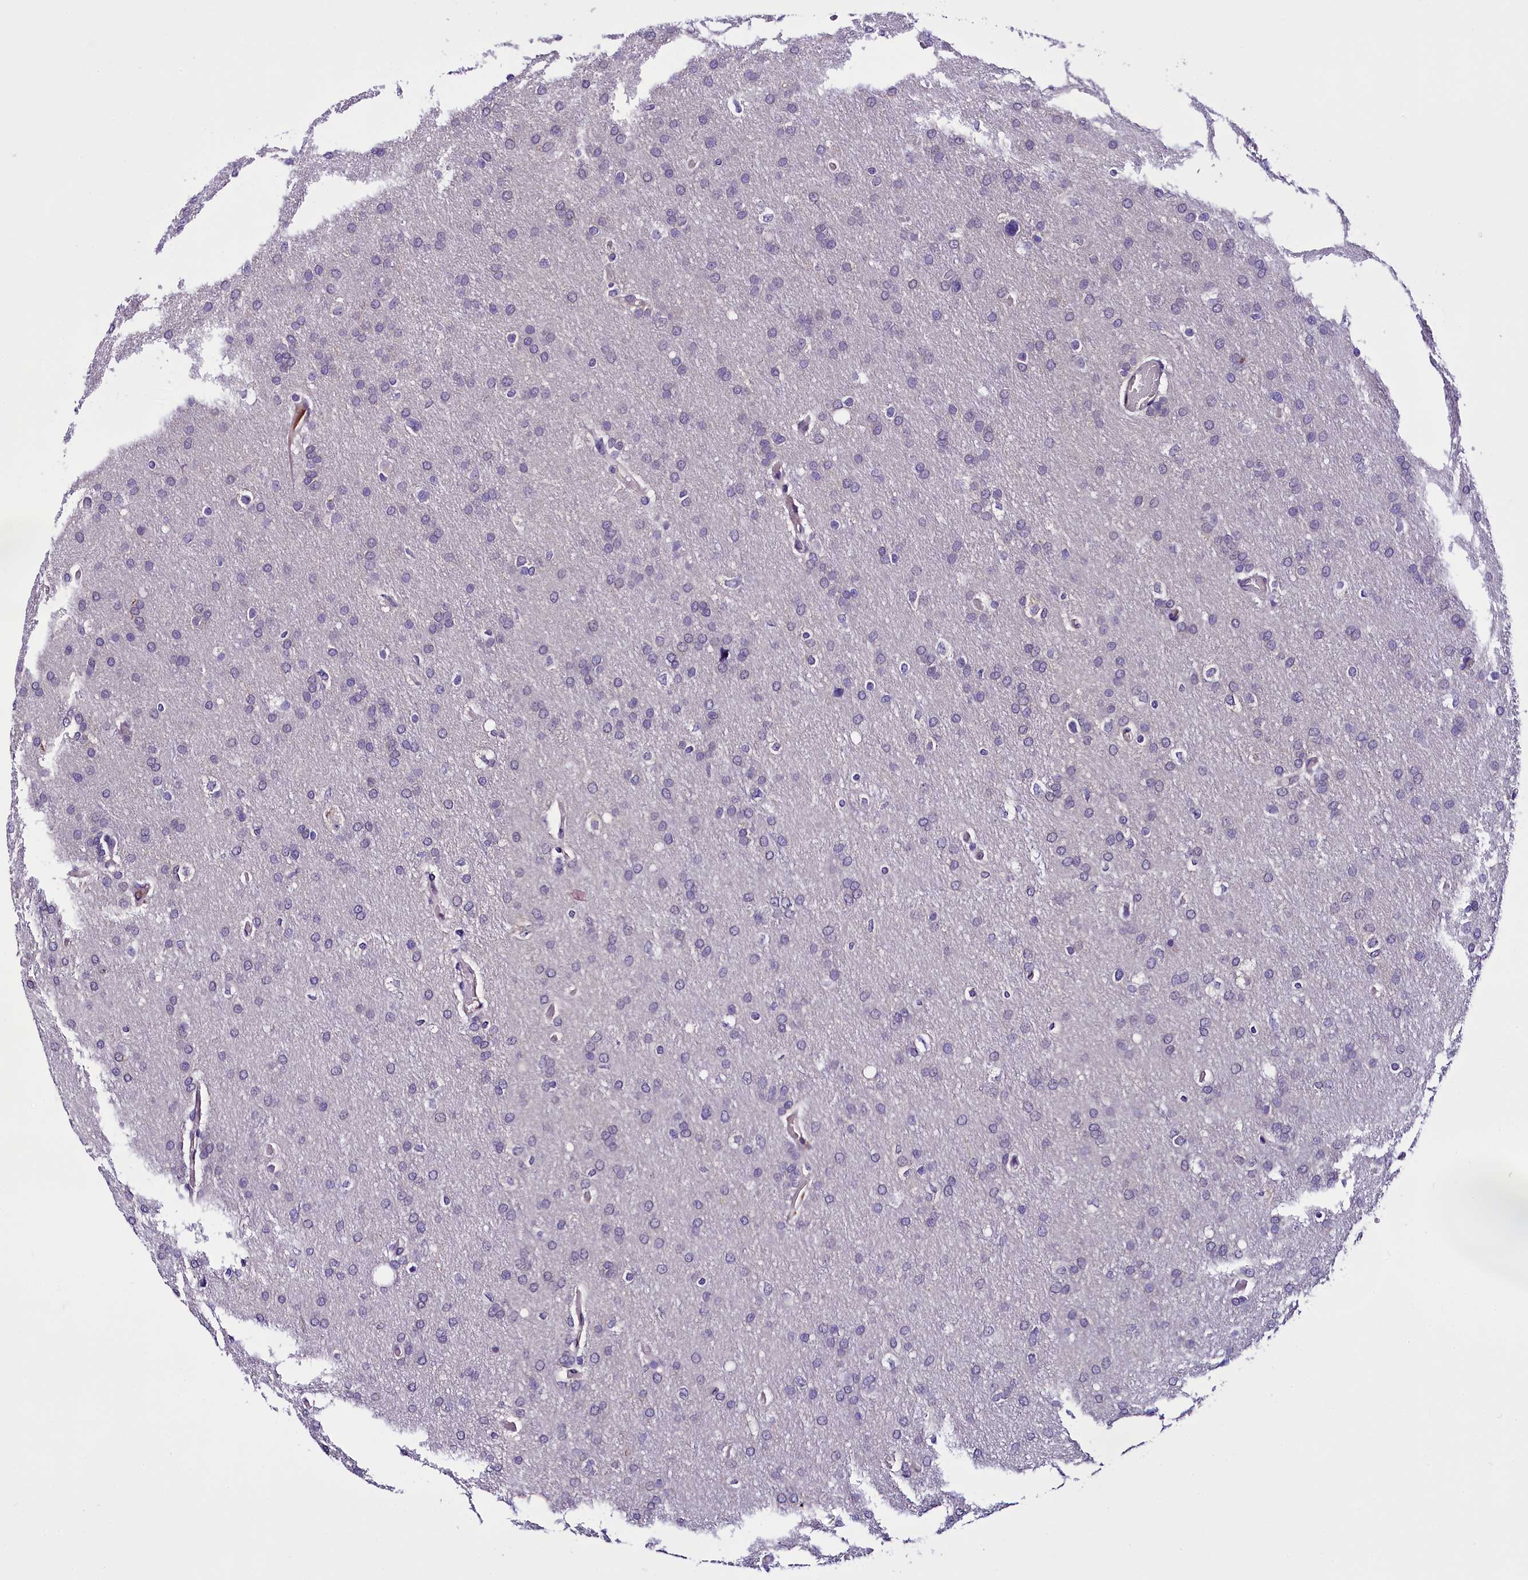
{"staining": {"intensity": "negative", "quantity": "none", "location": "none"}, "tissue": "glioma", "cell_type": "Tumor cells", "image_type": "cancer", "snomed": [{"axis": "morphology", "description": "Glioma, malignant, High grade"}, {"axis": "topography", "description": "Cerebral cortex"}], "caption": "Immunohistochemical staining of glioma demonstrates no significant positivity in tumor cells.", "gene": "C9orf40", "patient": {"sex": "female", "age": 36}}